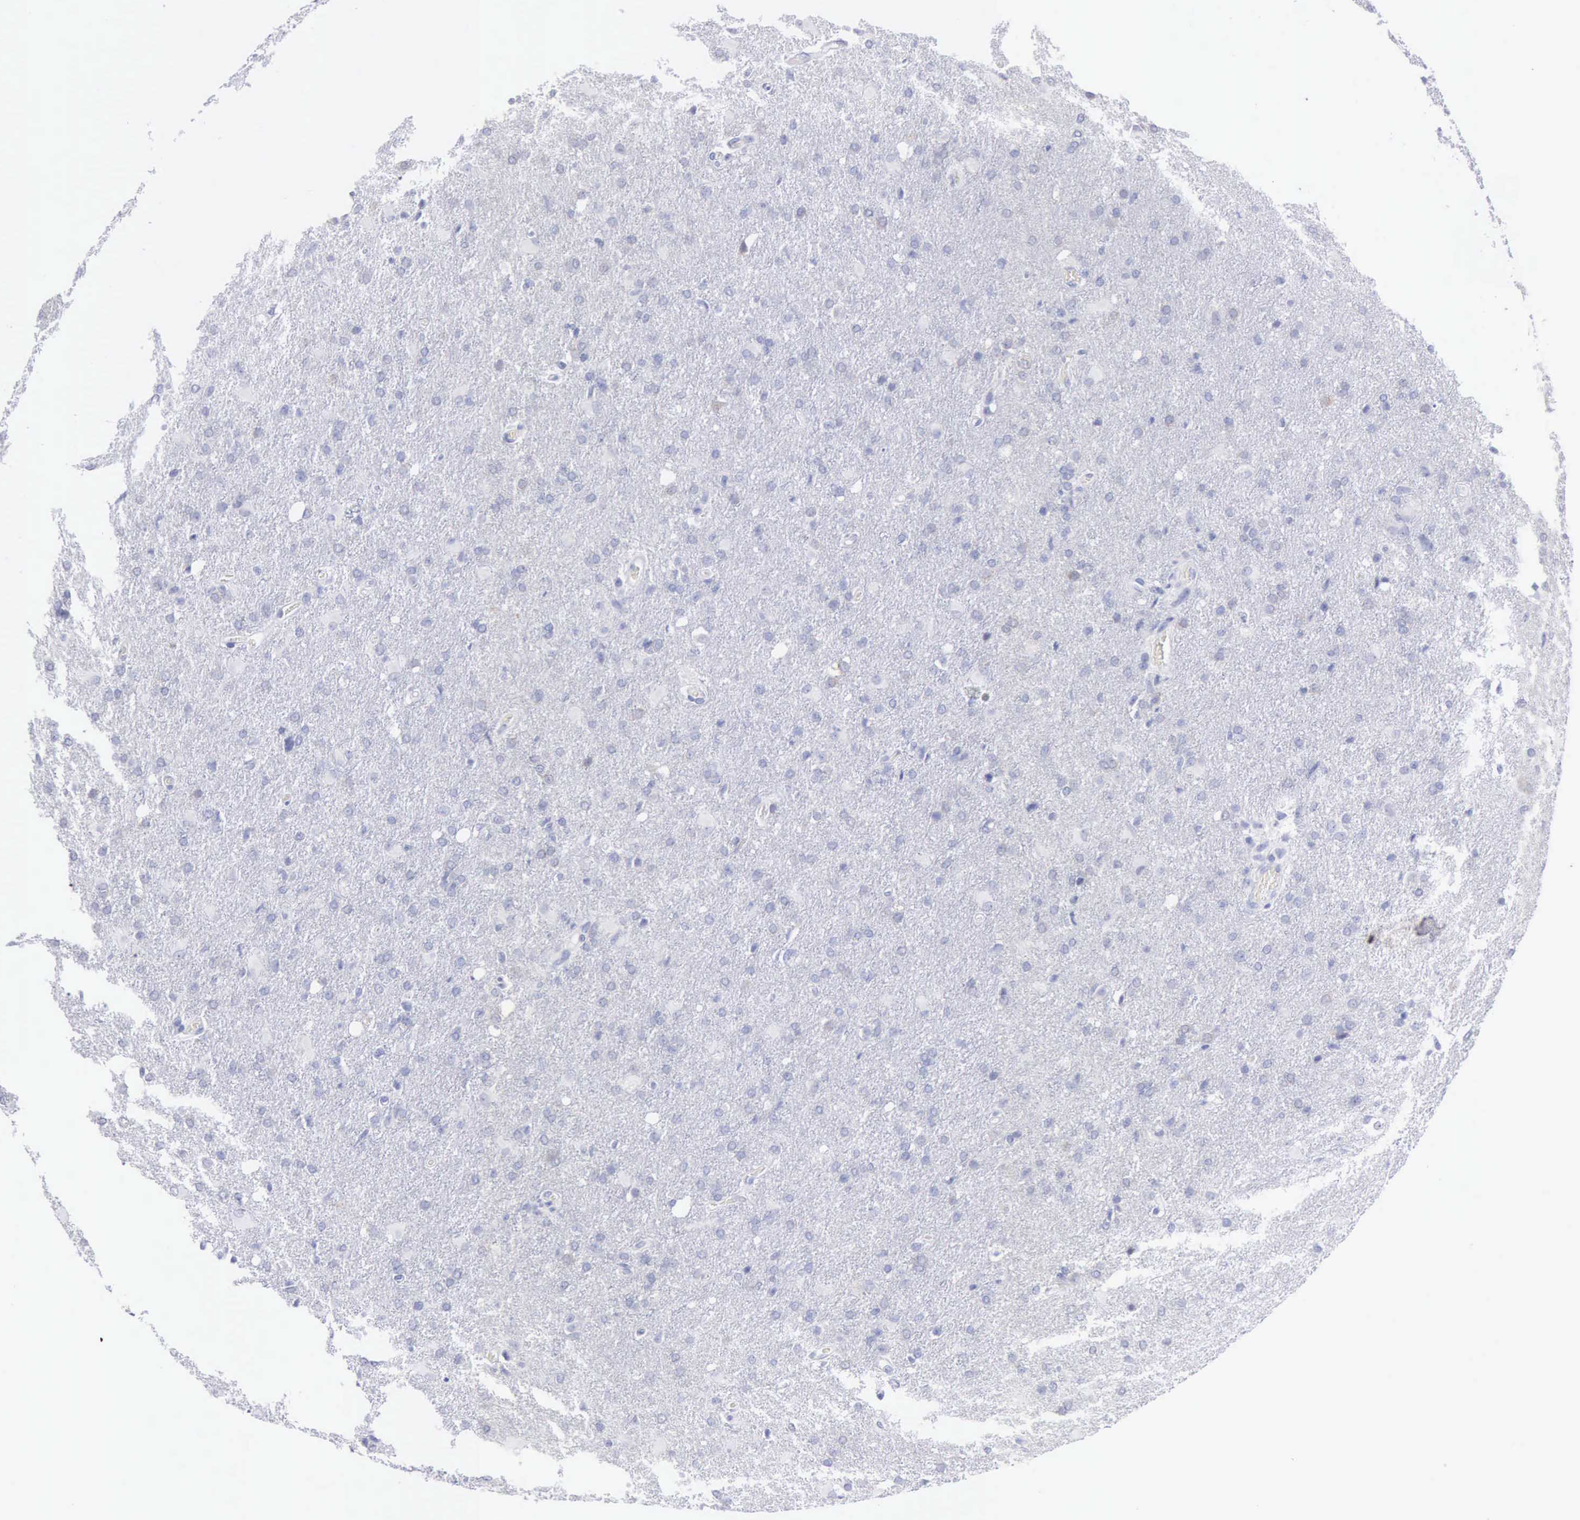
{"staining": {"intensity": "negative", "quantity": "none", "location": "none"}, "tissue": "glioma", "cell_type": "Tumor cells", "image_type": "cancer", "snomed": [{"axis": "morphology", "description": "Glioma, malignant, High grade"}, {"axis": "topography", "description": "Brain"}], "caption": "This is an immunohistochemistry photomicrograph of malignant glioma (high-grade). There is no staining in tumor cells.", "gene": "ANGEL1", "patient": {"sex": "male", "age": 68}}